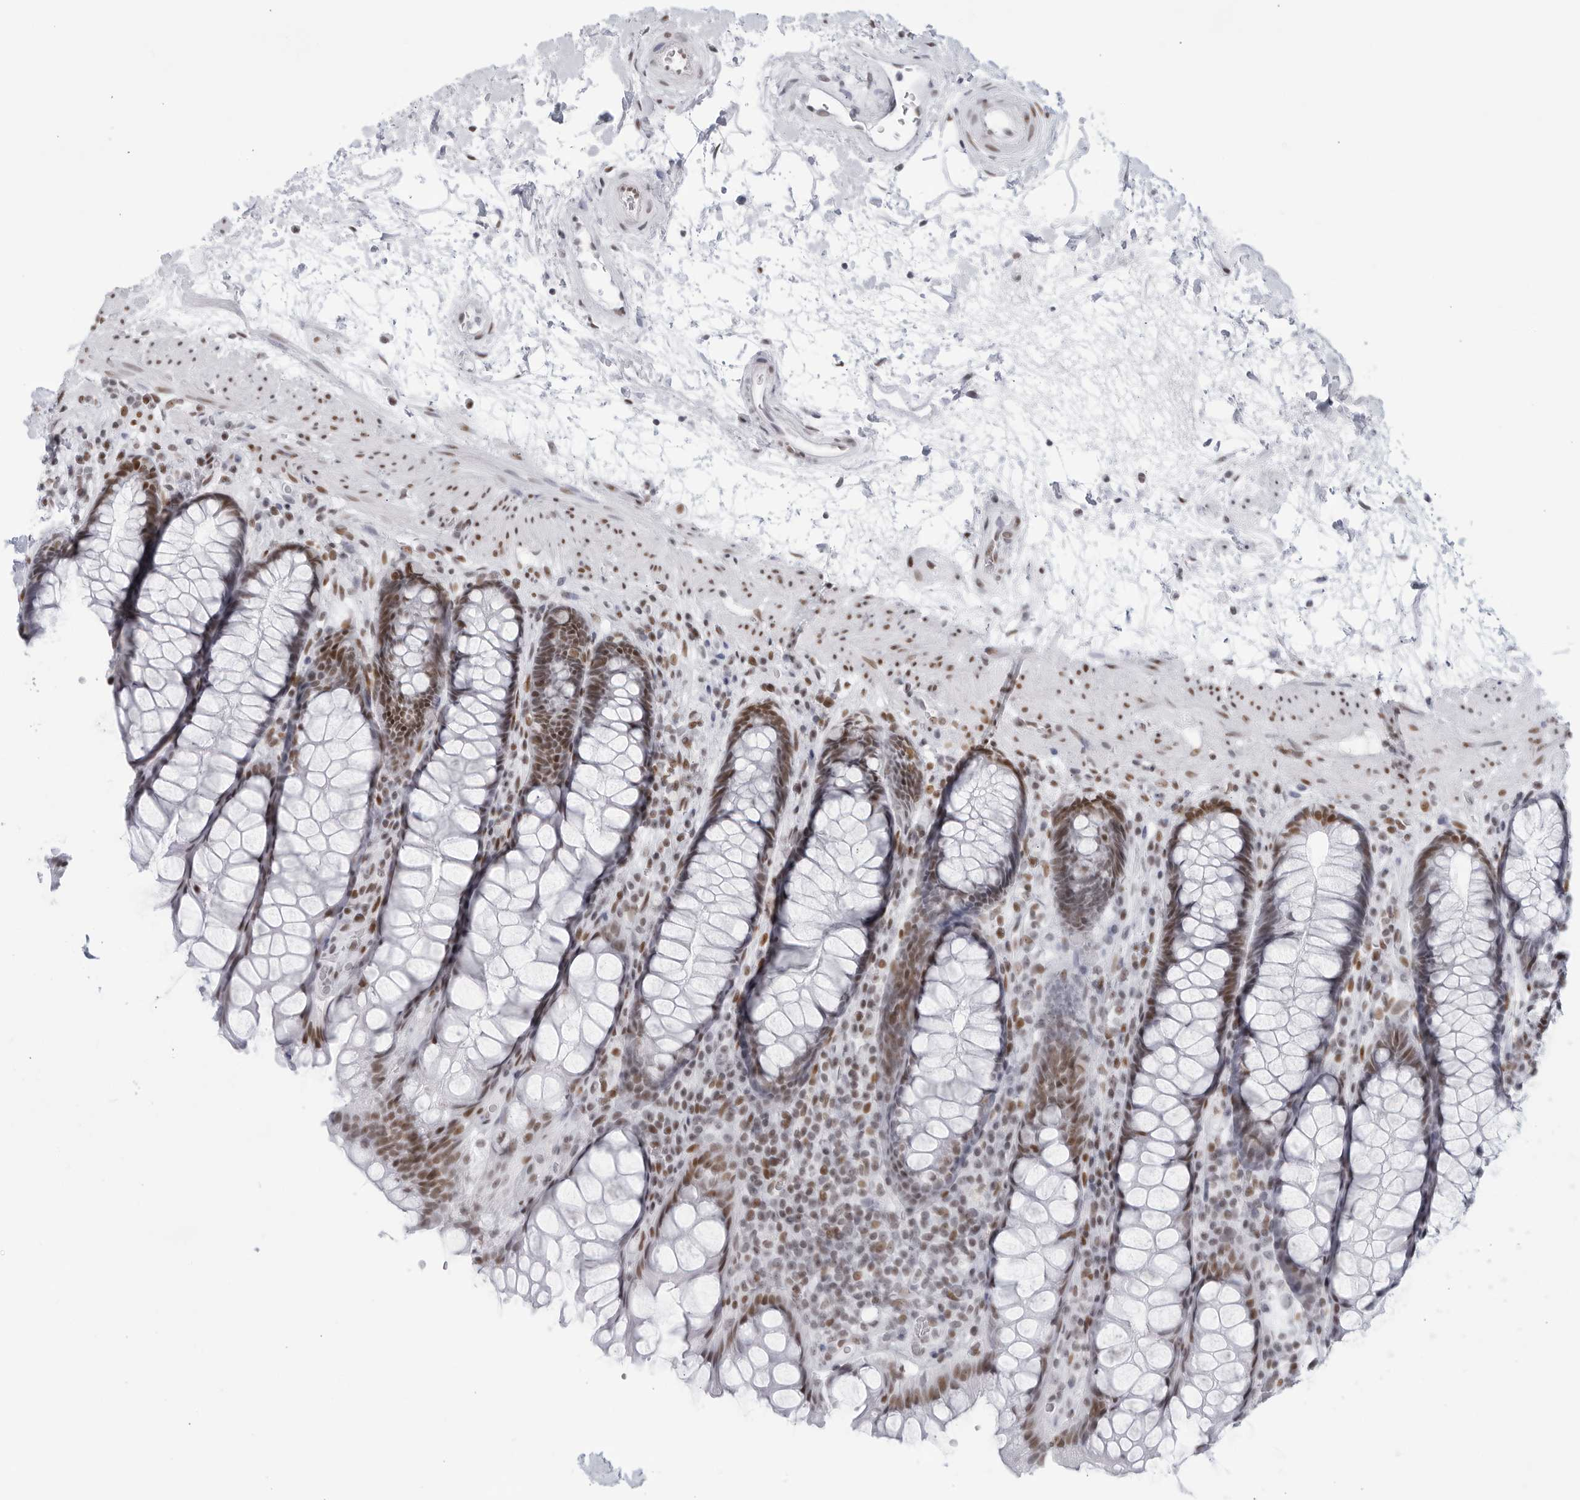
{"staining": {"intensity": "moderate", "quantity": ">75%", "location": "nuclear"}, "tissue": "rectum", "cell_type": "Glandular cells", "image_type": "normal", "snomed": [{"axis": "morphology", "description": "Normal tissue, NOS"}, {"axis": "topography", "description": "Rectum"}], "caption": "Glandular cells exhibit medium levels of moderate nuclear staining in approximately >75% of cells in benign rectum.", "gene": "HP1BP3", "patient": {"sex": "male", "age": 64}}